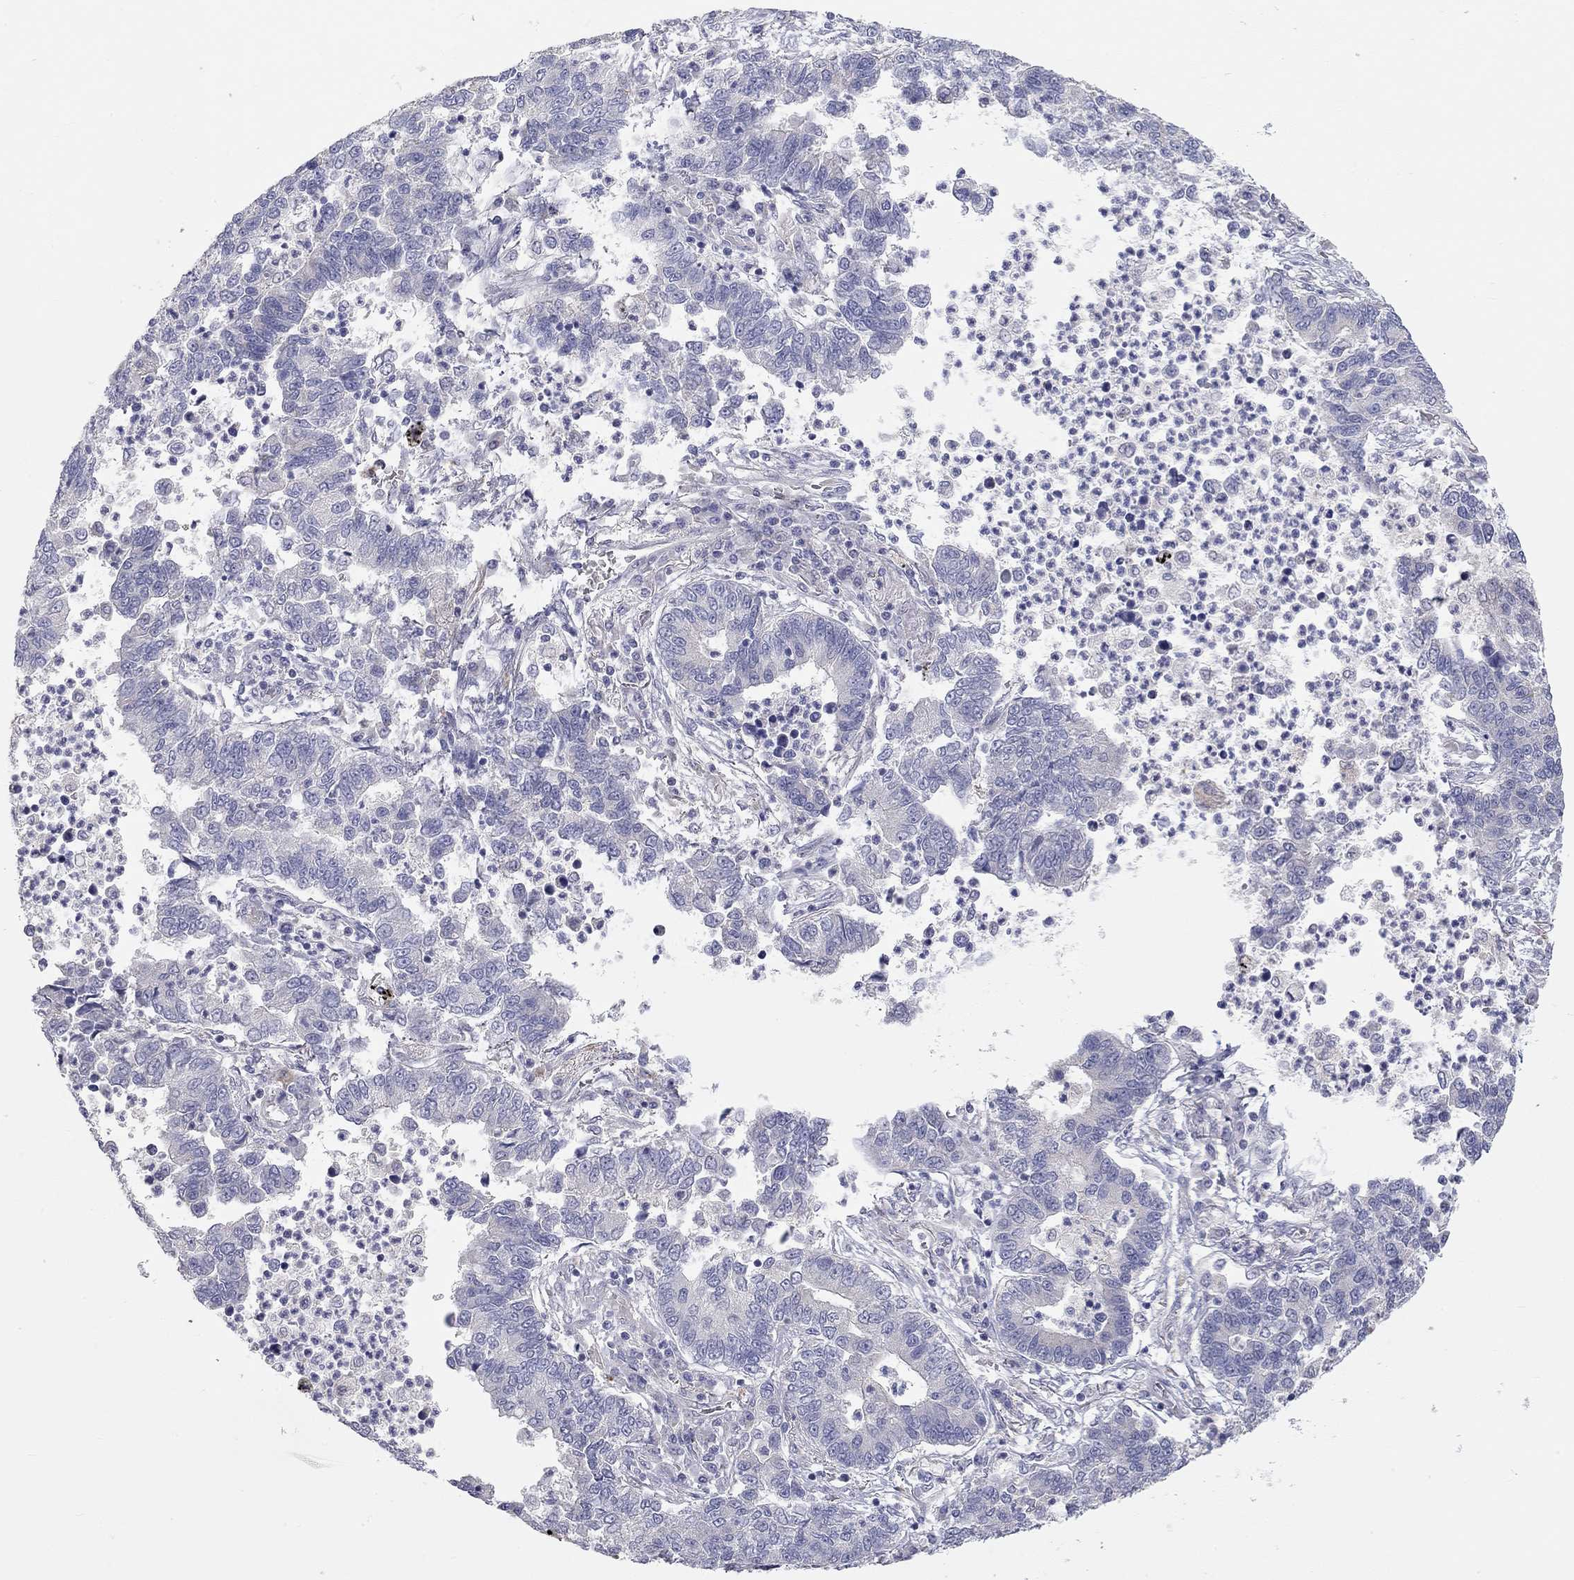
{"staining": {"intensity": "negative", "quantity": "none", "location": "none"}, "tissue": "lung cancer", "cell_type": "Tumor cells", "image_type": "cancer", "snomed": [{"axis": "morphology", "description": "Adenocarcinoma, NOS"}, {"axis": "topography", "description": "Lung"}], "caption": "This is an immunohistochemistry (IHC) histopathology image of human adenocarcinoma (lung). There is no staining in tumor cells.", "gene": "PAPSS2", "patient": {"sex": "female", "age": 57}}